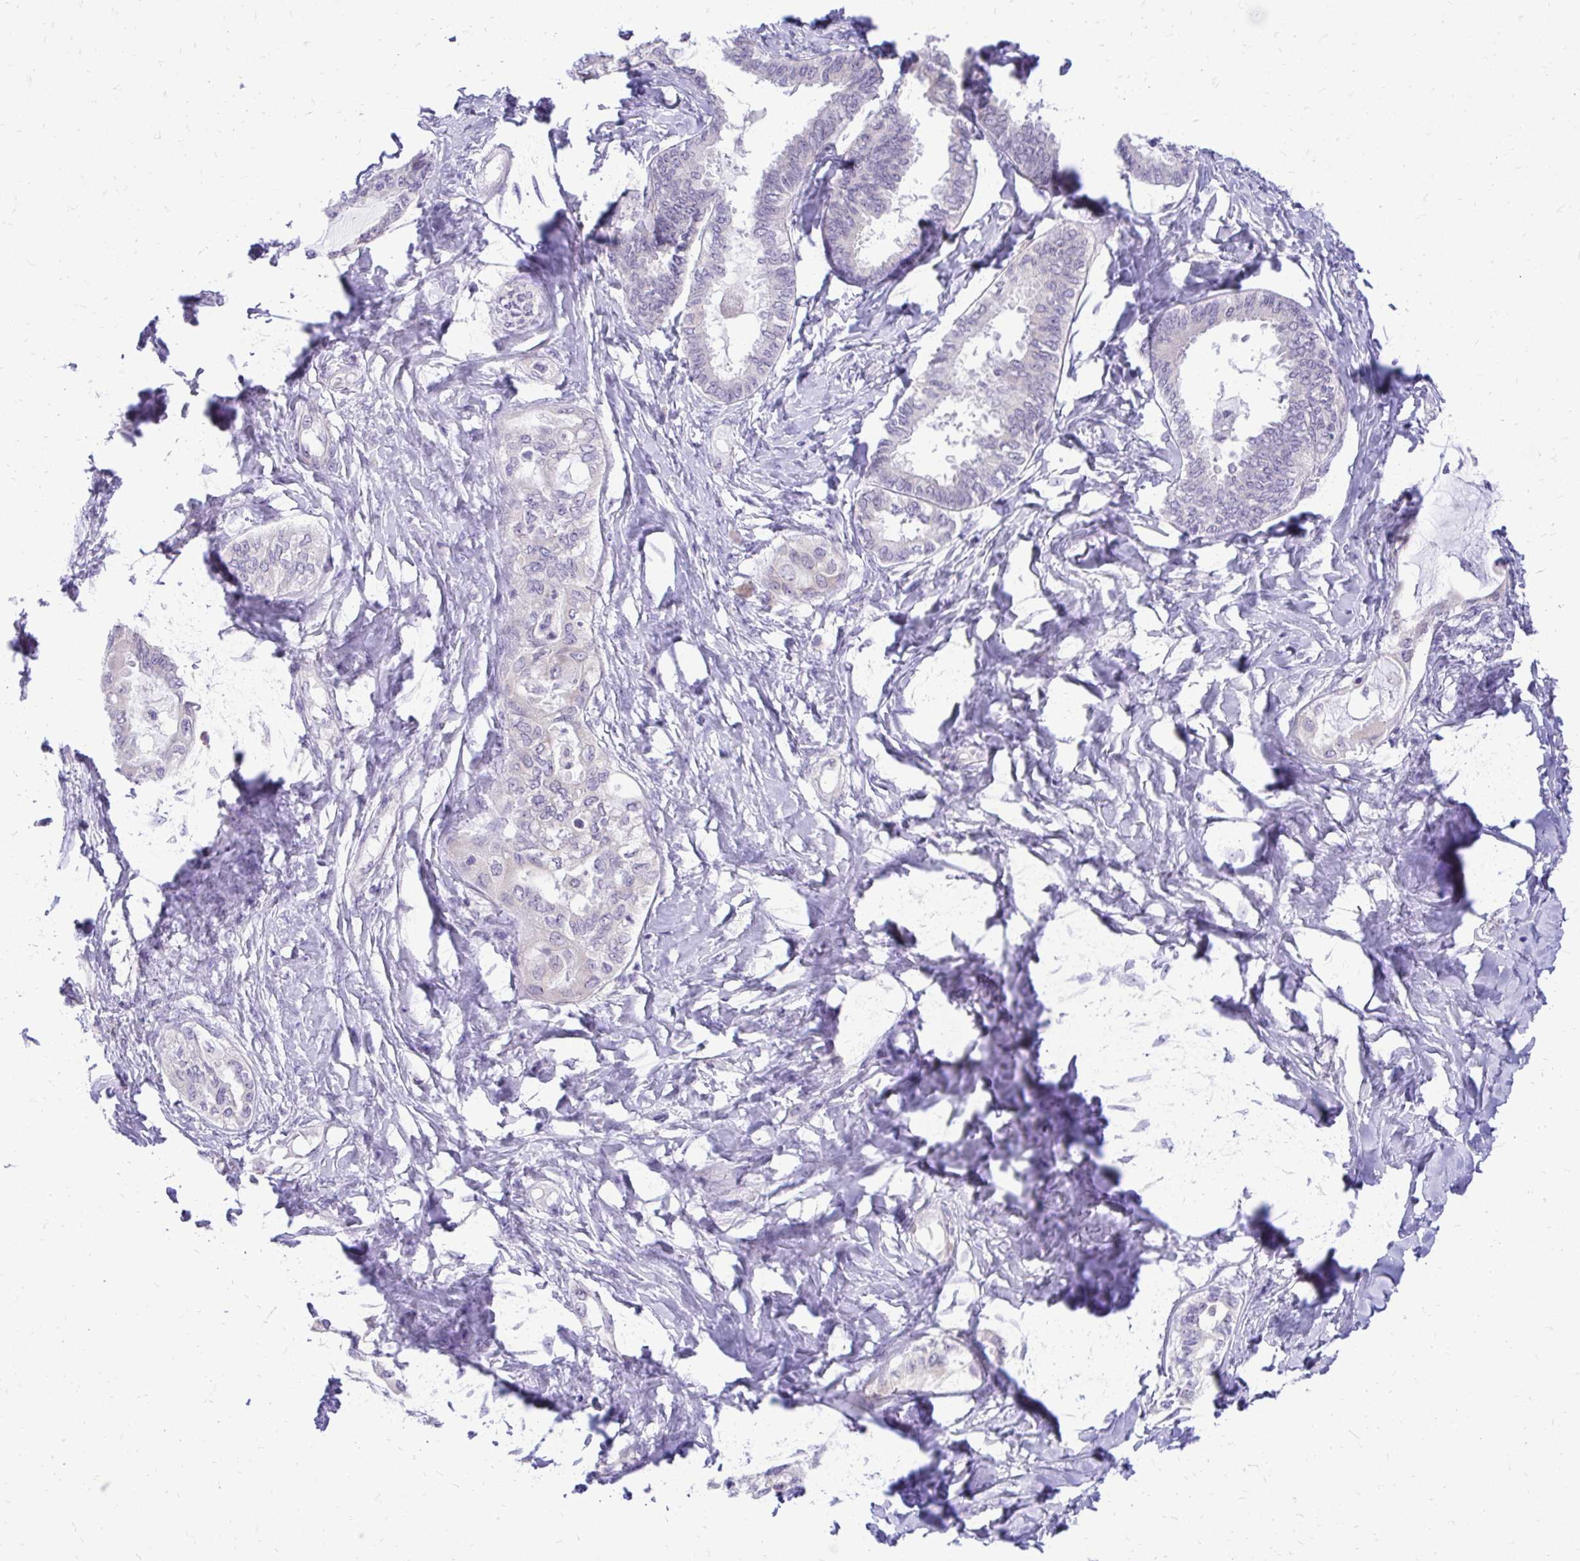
{"staining": {"intensity": "negative", "quantity": "none", "location": "none"}, "tissue": "ovarian cancer", "cell_type": "Tumor cells", "image_type": "cancer", "snomed": [{"axis": "morphology", "description": "Carcinoma, endometroid"}, {"axis": "topography", "description": "Ovary"}], "caption": "Immunohistochemistry (IHC) photomicrograph of neoplastic tissue: ovarian endometroid carcinoma stained with DAB demonstrates no significant protein positivity in tumor cells. The staining is performed using DAB brown chromogen with nuclei counter-stained in using hematoxylin.", "gene": "NIFK", "patient": {"sex": "female", "age": 70}}